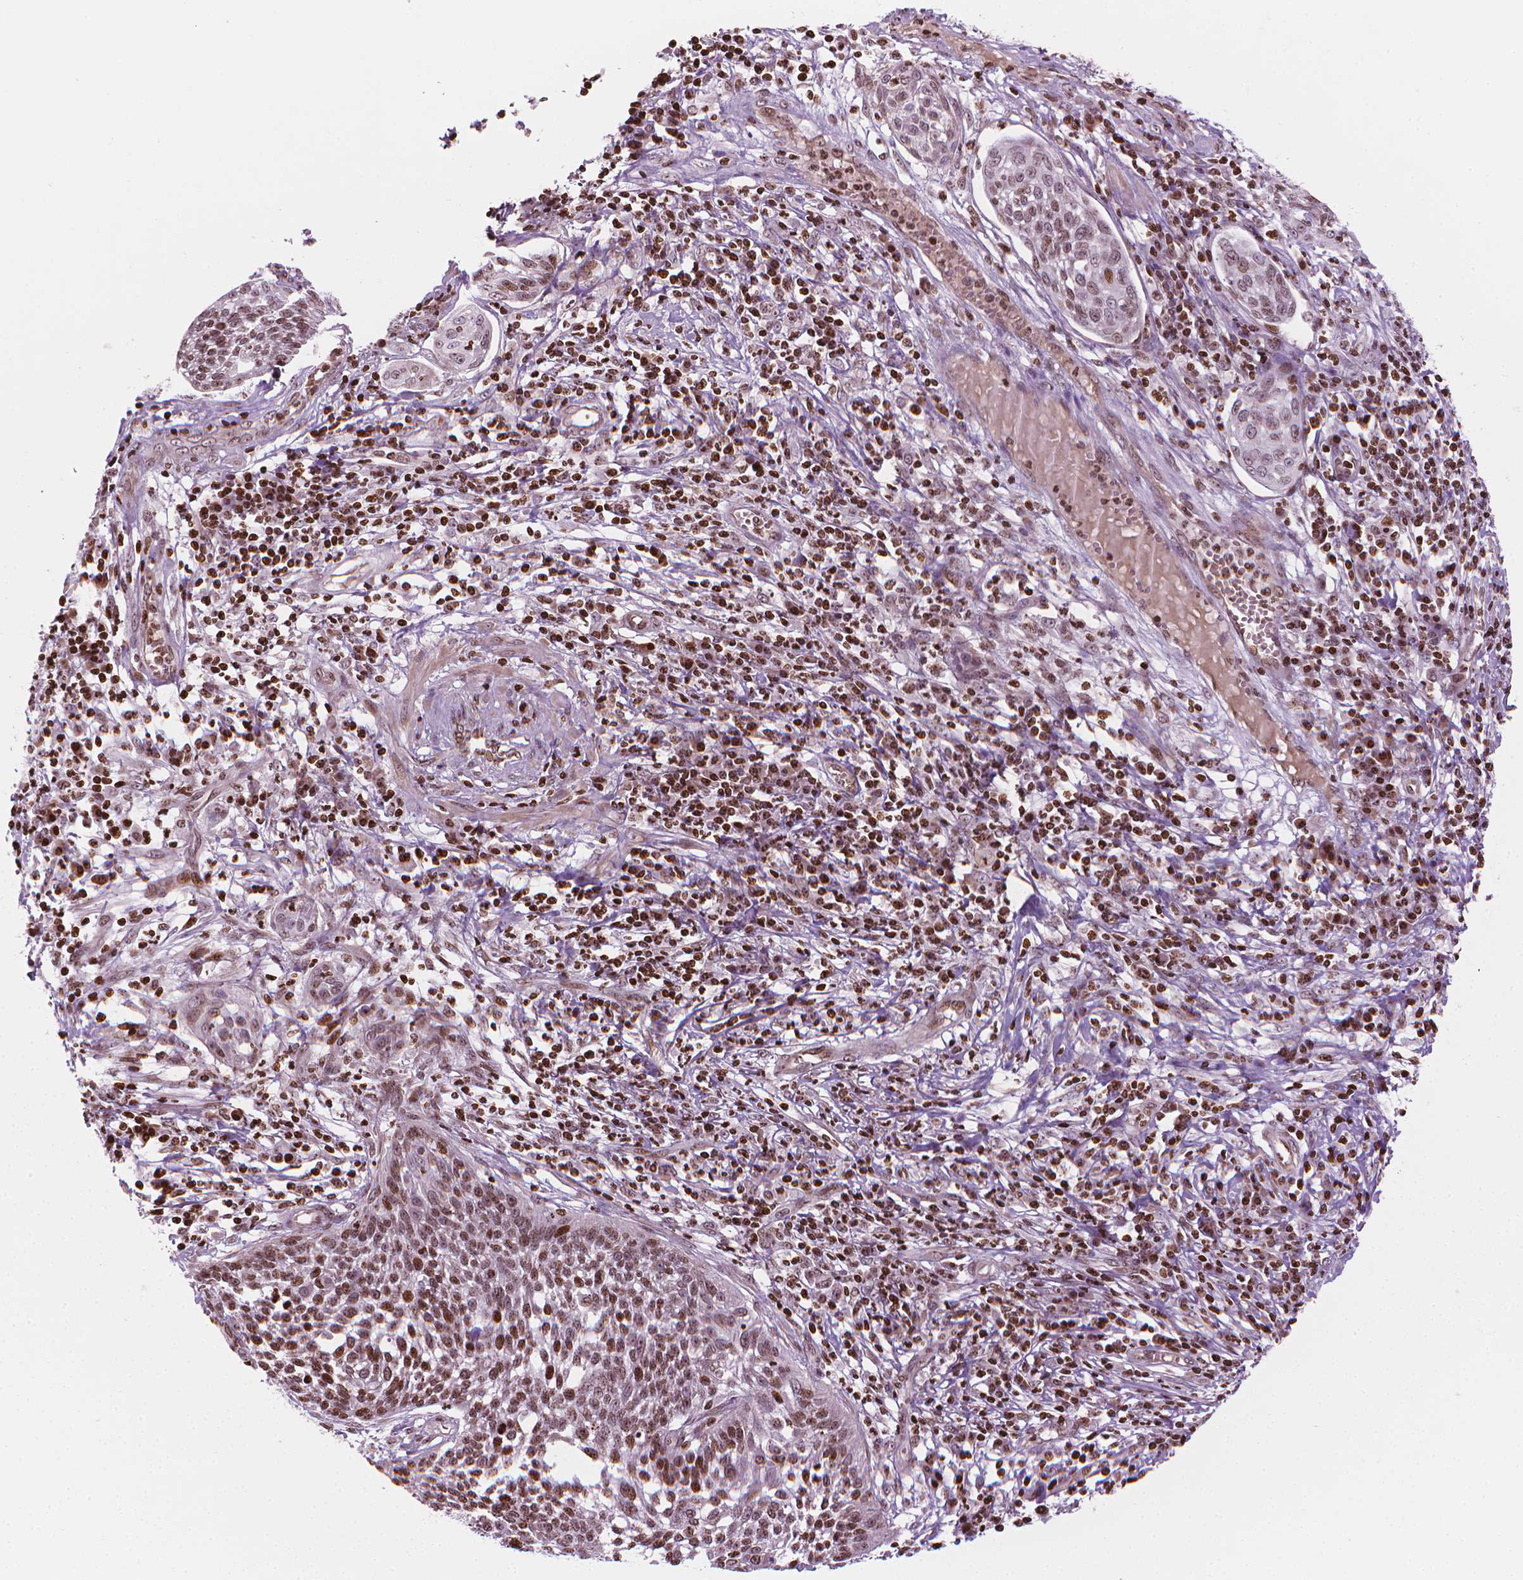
{"staining": {"intensity": "moderate", "quantity": ">75%", "location": "nuclear"}, "tissue": "cervical cancer", "cell_type": "Tumor cells", "image_type": "cancer", "snomed": [{"axis": "morphology", "description": "Squamous cell carcinoma, NOS"}, {"axis": "topography", "description": "Cervix"}], "caption": "Protein expression analysis of squamous cell carcinoma (cervical) reveals moderate nuclear expression in approximately >75% of tumor cells. The staining is performed using DAB brown chromogen to label protein expression. The nuclei are counter-stained blue using hematoxylin.", "gene": "PIP4K2A", "patient": {"sex": "female", "age": 34}}